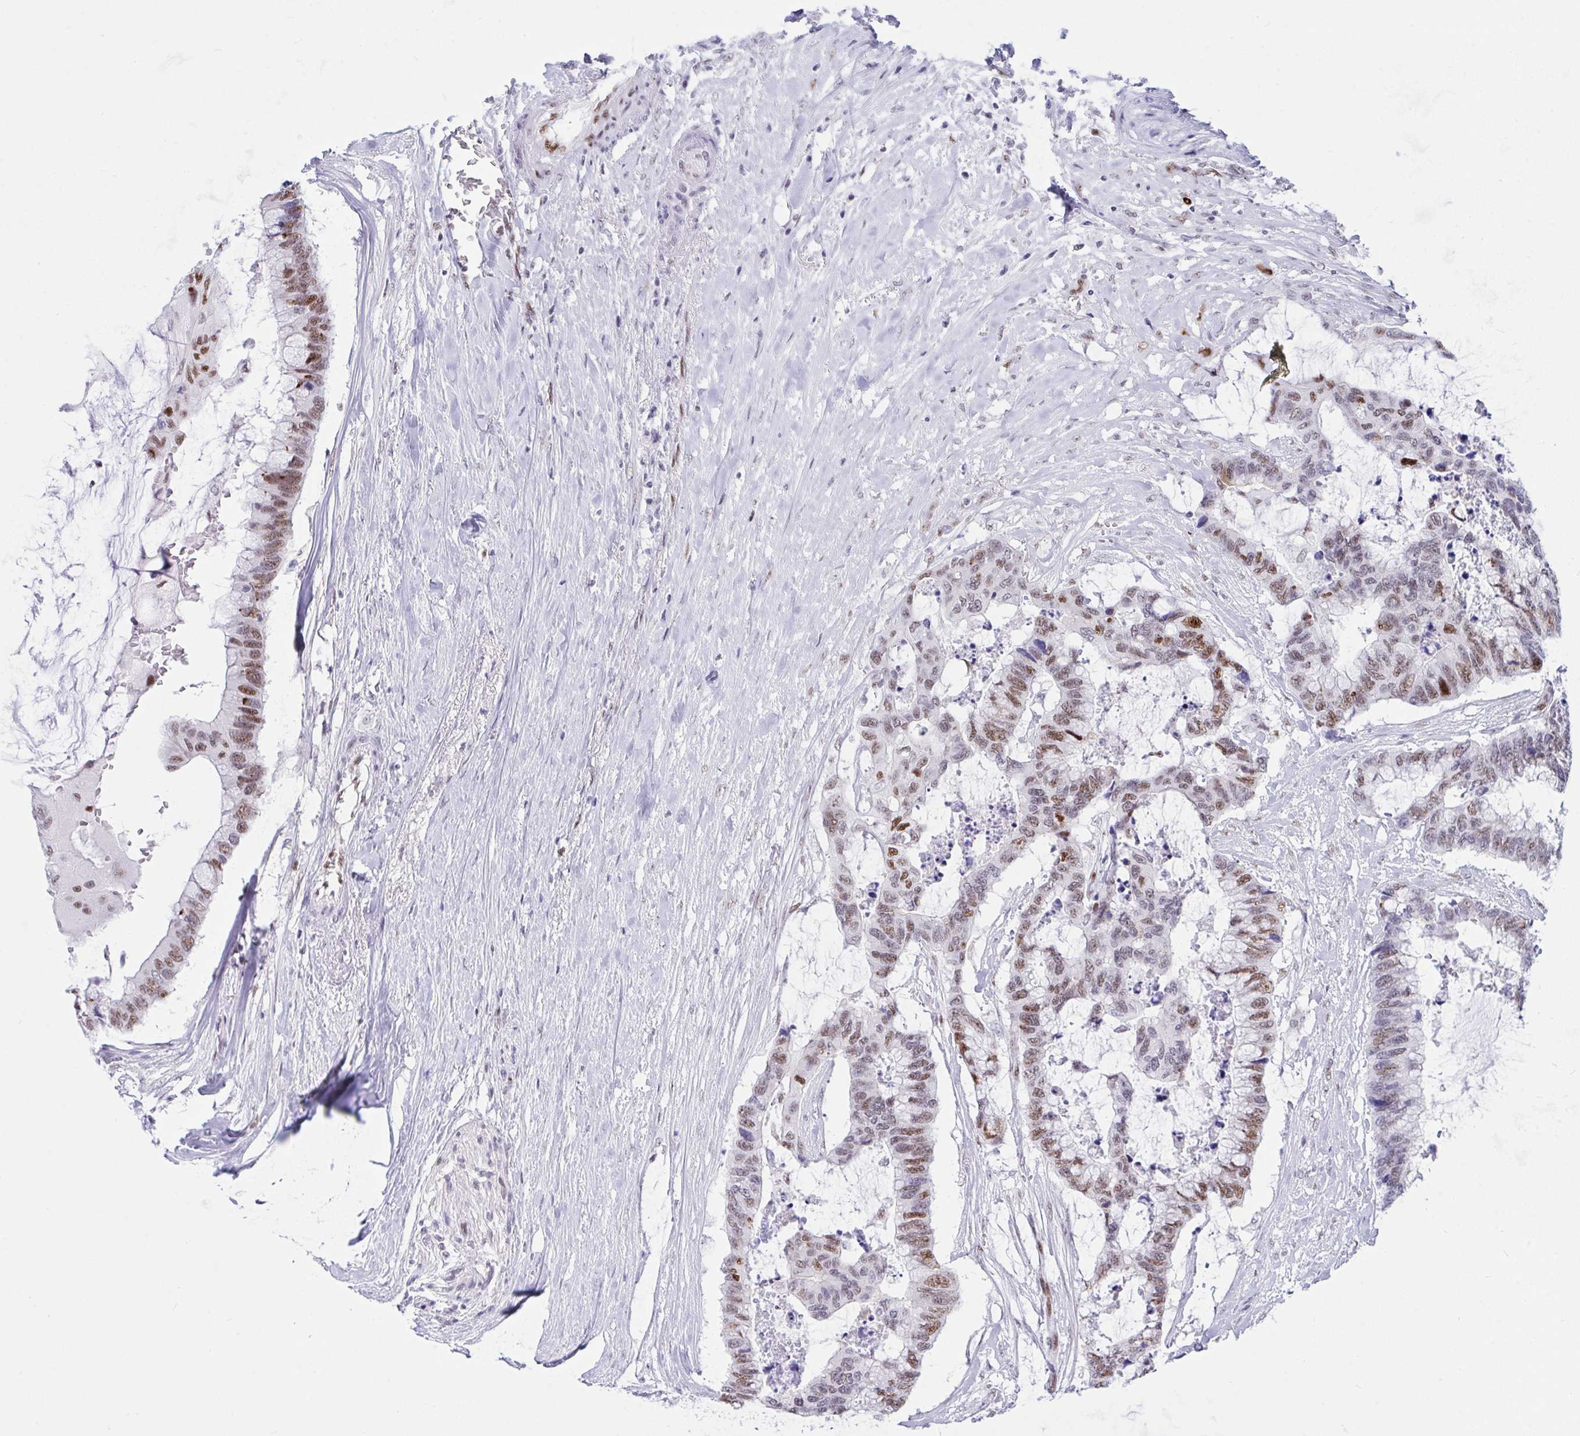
{"staining": {"intensity": "moderate", "quantity": "25%-75%", "location": "nuclear"}, "tissue": "colorectal cancer", "cell_type": "Tumor cells", "image_type": "cancer", "snomed": [{"axis": "morphology", "description": "Adenocarcinoma, NOS"}, {"axis": "topography", "description": "Rectum"}], "caption": "An image showing moderate nuclear positivity in approximately 25%-75% of tumor cells in colorectal cancer, as visualized by brown immunohistochemical staining.", "gene": "IKZF2", "patient": {"sex": "female", "age": 59}}